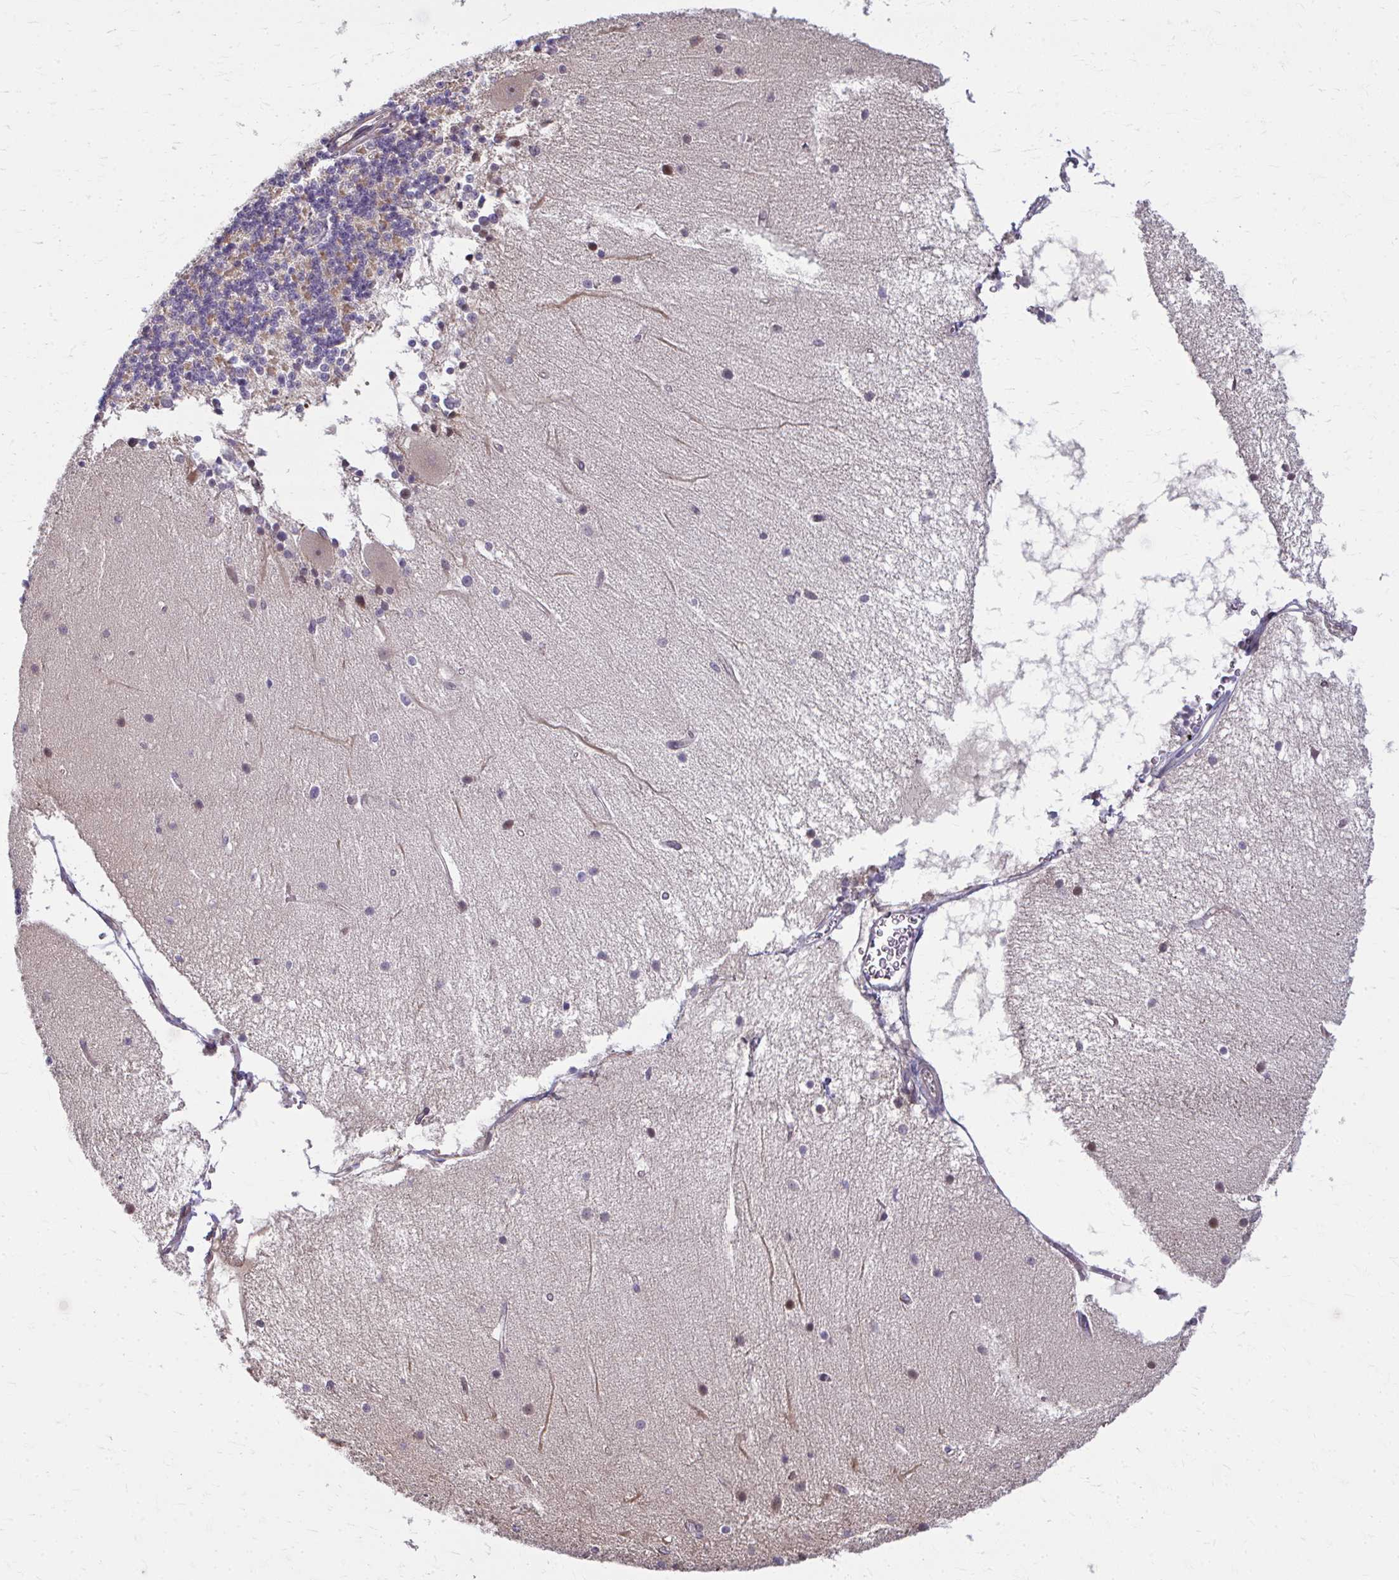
{"staining": {"intensity": "negative", "quantity": "none", "location": "none"}, "tissue": "cerebellum", "cell_type": "Cells in granular layer", "image_type": "normal", "snomed": [{"axis": "morphology", "description": "Normal tissue, NOS"}, {"axis": "topography", "description": "Cerebellum"}], "caption": "This is an immunohistochemistry (IHC) photomicrograph of benign cerebellum. There is no positivity in cells in granular layer.", "gene": "MAF1", "patient": {"sex": "female", "age": 54}}